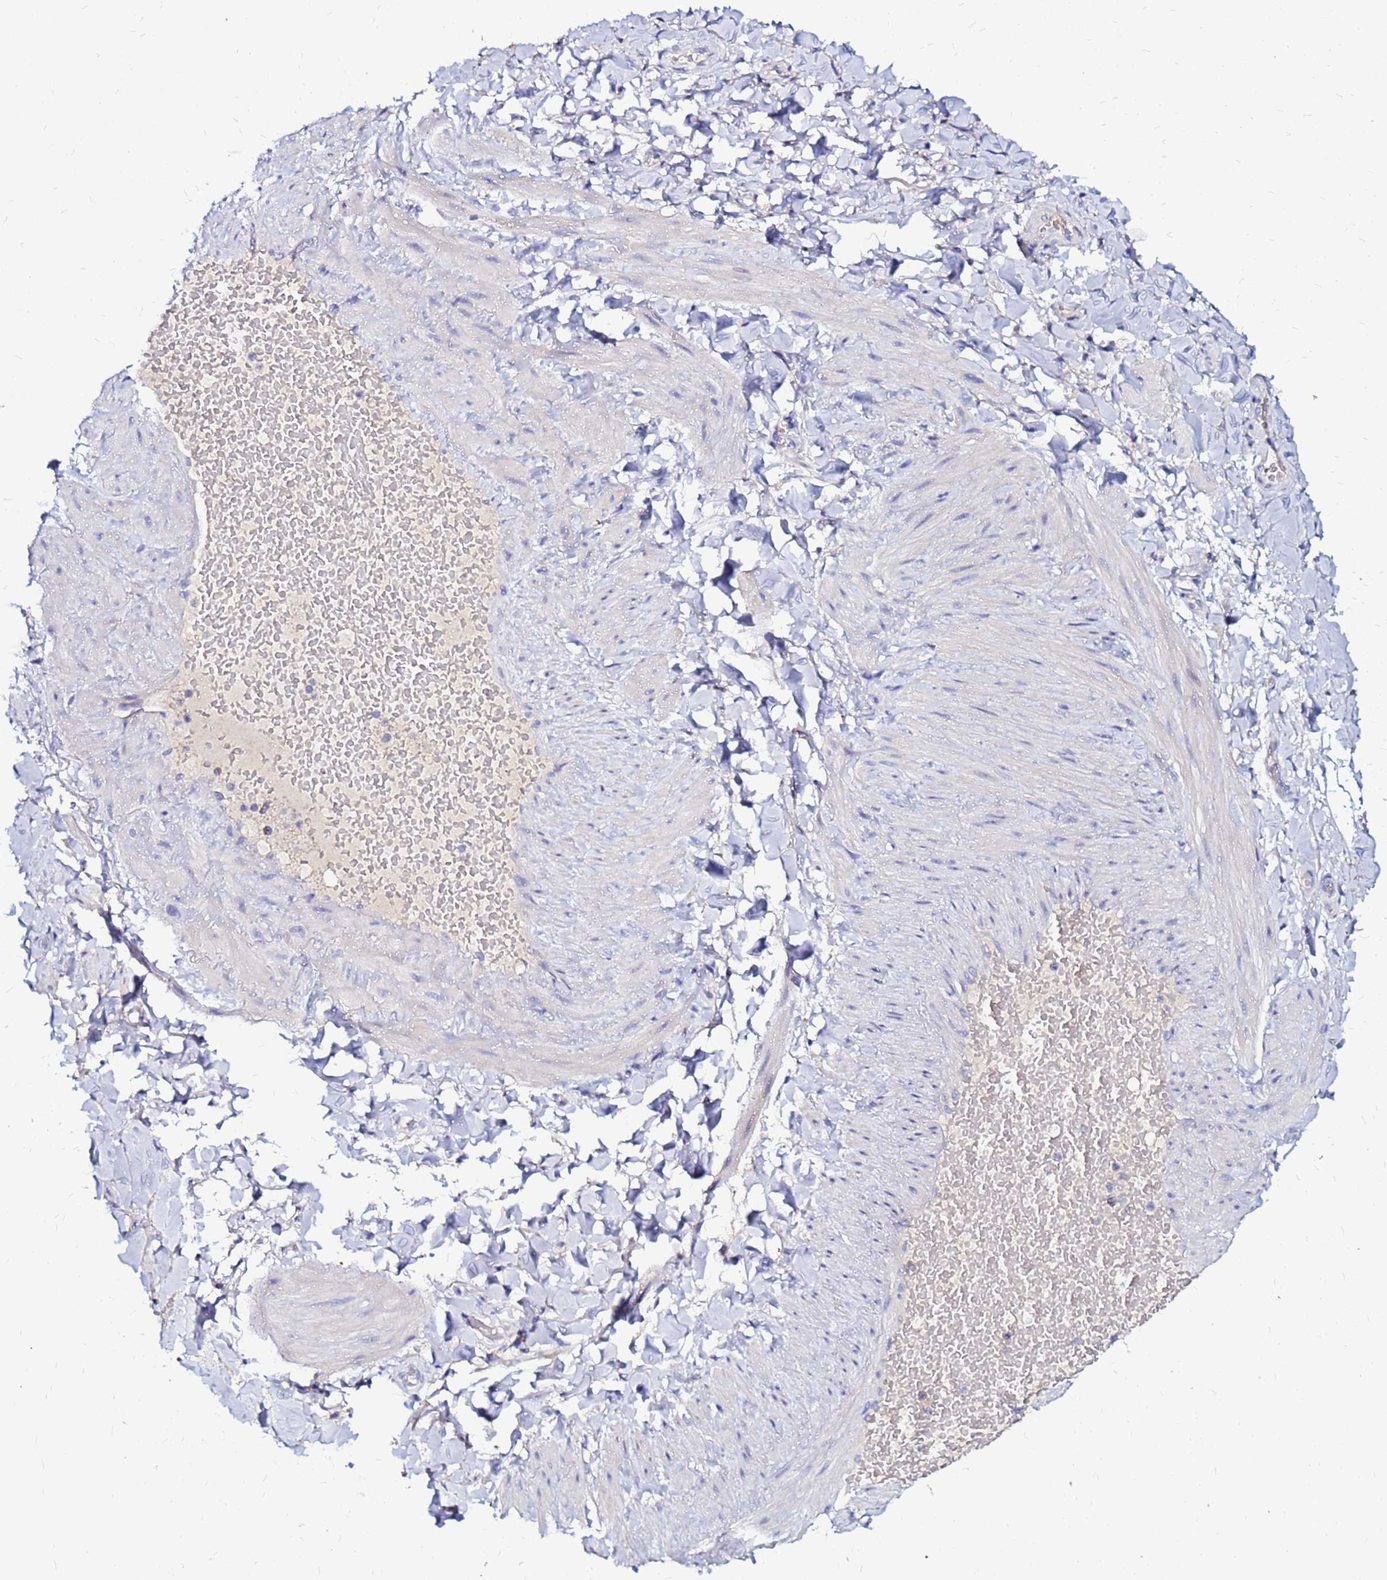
{"staining": {"intensity": "negative", "quantity": "none", "location": "none"}, "tissue": "adipose tissue", "cell_type": "Adipocytes", "image_type": "normal", "snomed": [{"axis": "morphology", "description": "Normal tissue, NOS"}, {"axis": "topography", "description": "Soft tissue"}, {"axis": "topography", "description": "Vascular tissue"}], "caption": "Histopathology image shows no significant protein positivity in adipocytes of unremarkable adipose tissue.", "gene": "ARHGEF35", "patient": {"sex": "male", "age": 54}}